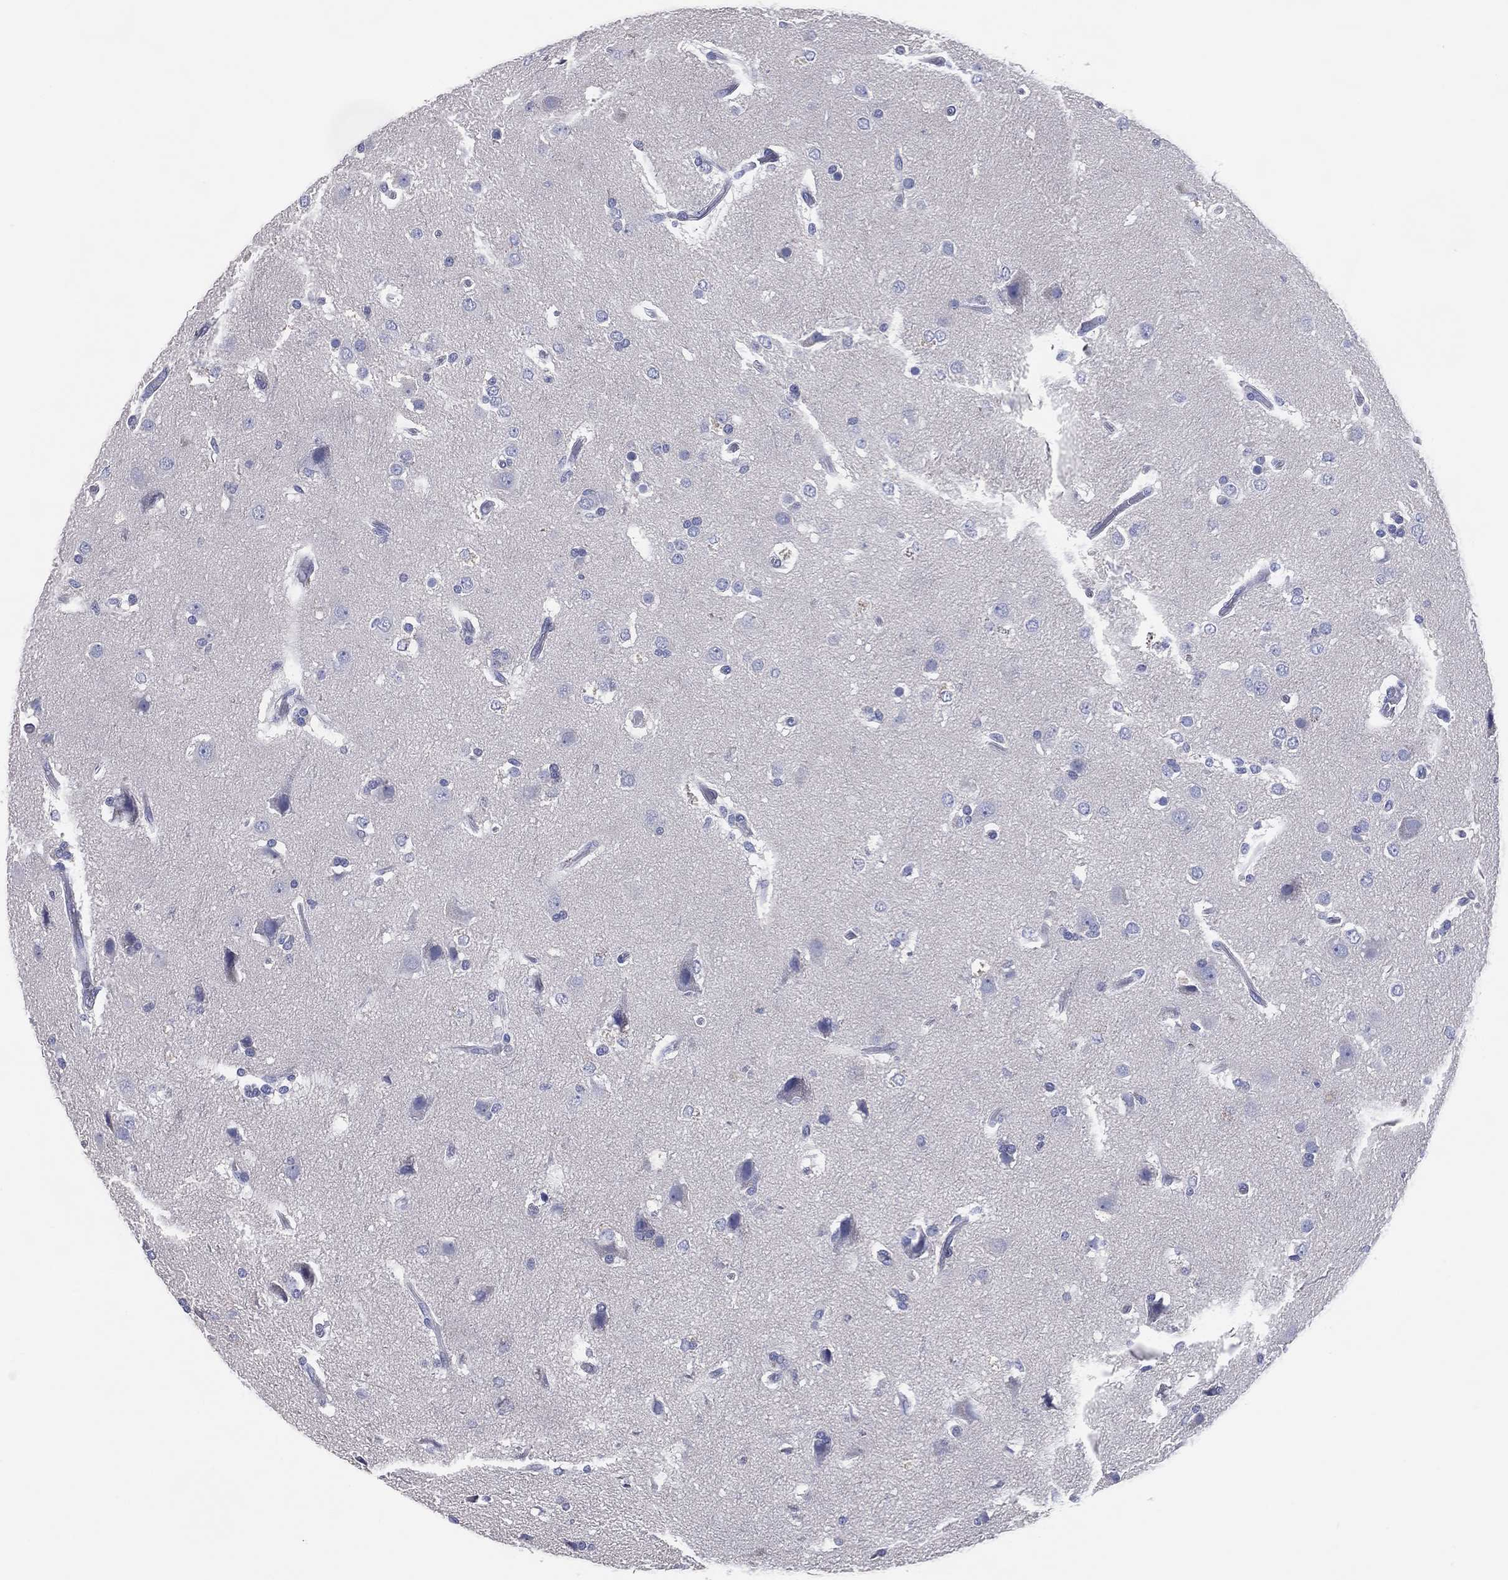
{"staining": {"intensity": "negative", "quantity": "none", "location": "none"}, "tissue": "glioma", "cell_type": "Tumor cells", "image_type": "cancer", "snomed": [{"axis": "morphology", "description": "Glioma, malignant, High grade"}, {"axis": "topography", "description": "Brain"}], "caption": "Malignant glioma (high-grade) stained for a protein using IHC shows no staining tumor cells.", "gene": "DNAH6", "patient": {"sex": "female", "age": 63}}